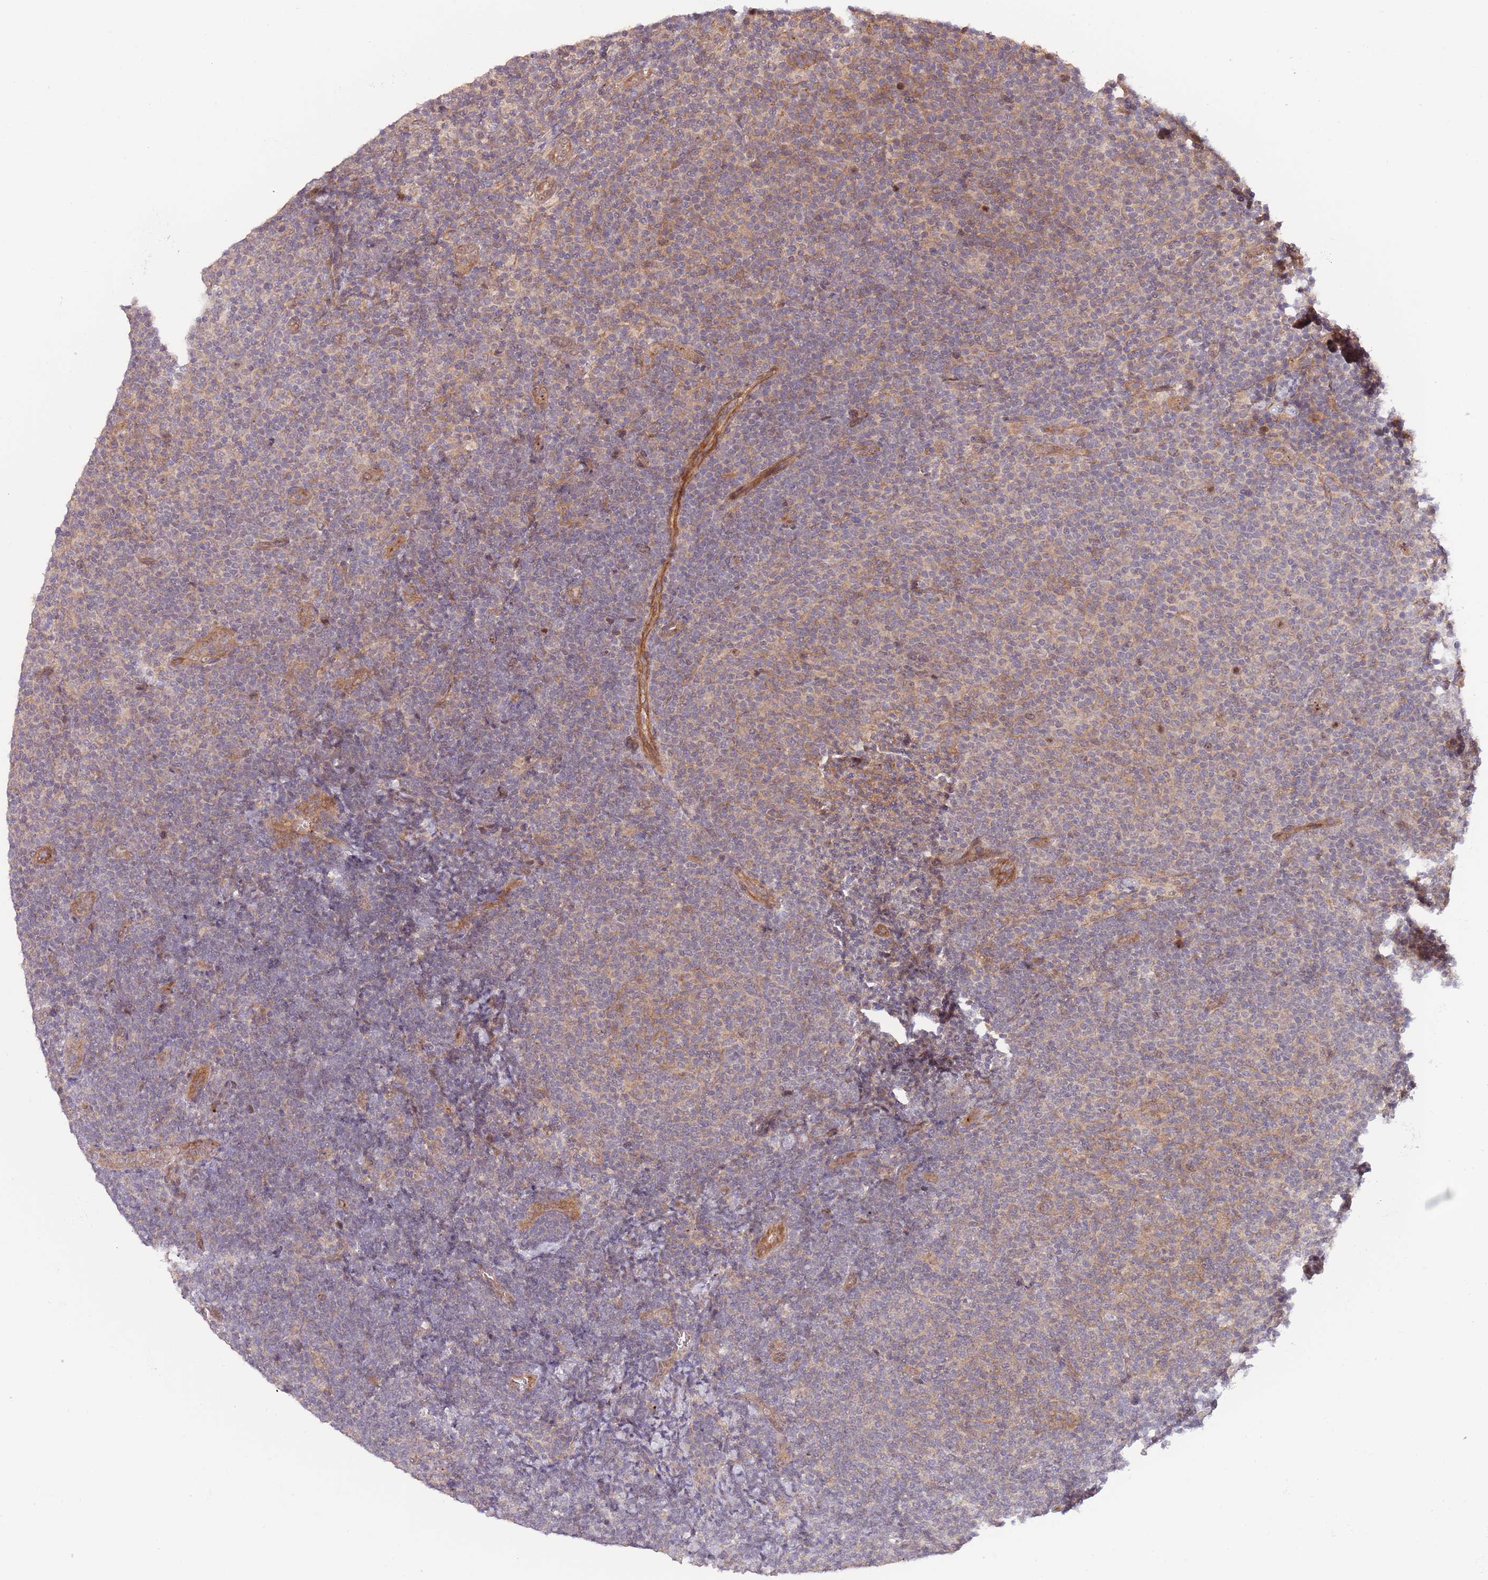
{"staining": {"intensity": "negative", "quantity": "none", "location": "none"}, "tissue": "lymphoma", "cell_type": "Tumor cells", "image_type": "cancer", "snomed": [{"axis": "morphology", "description": "Malignant lymphoma, non-Hodgkin's type, Low grade"}, {"axis": "topography", "description": "Lymph node"}], "caption": "High power microscopy micrograph of an immunohistochemistry micrograph of low-grade malignant lymphoma, non-Hodgkin's type, revealing no significant staining in tumor cells.", "gene": "PRR16", "patient": {"sex": "male", "age": 66}}